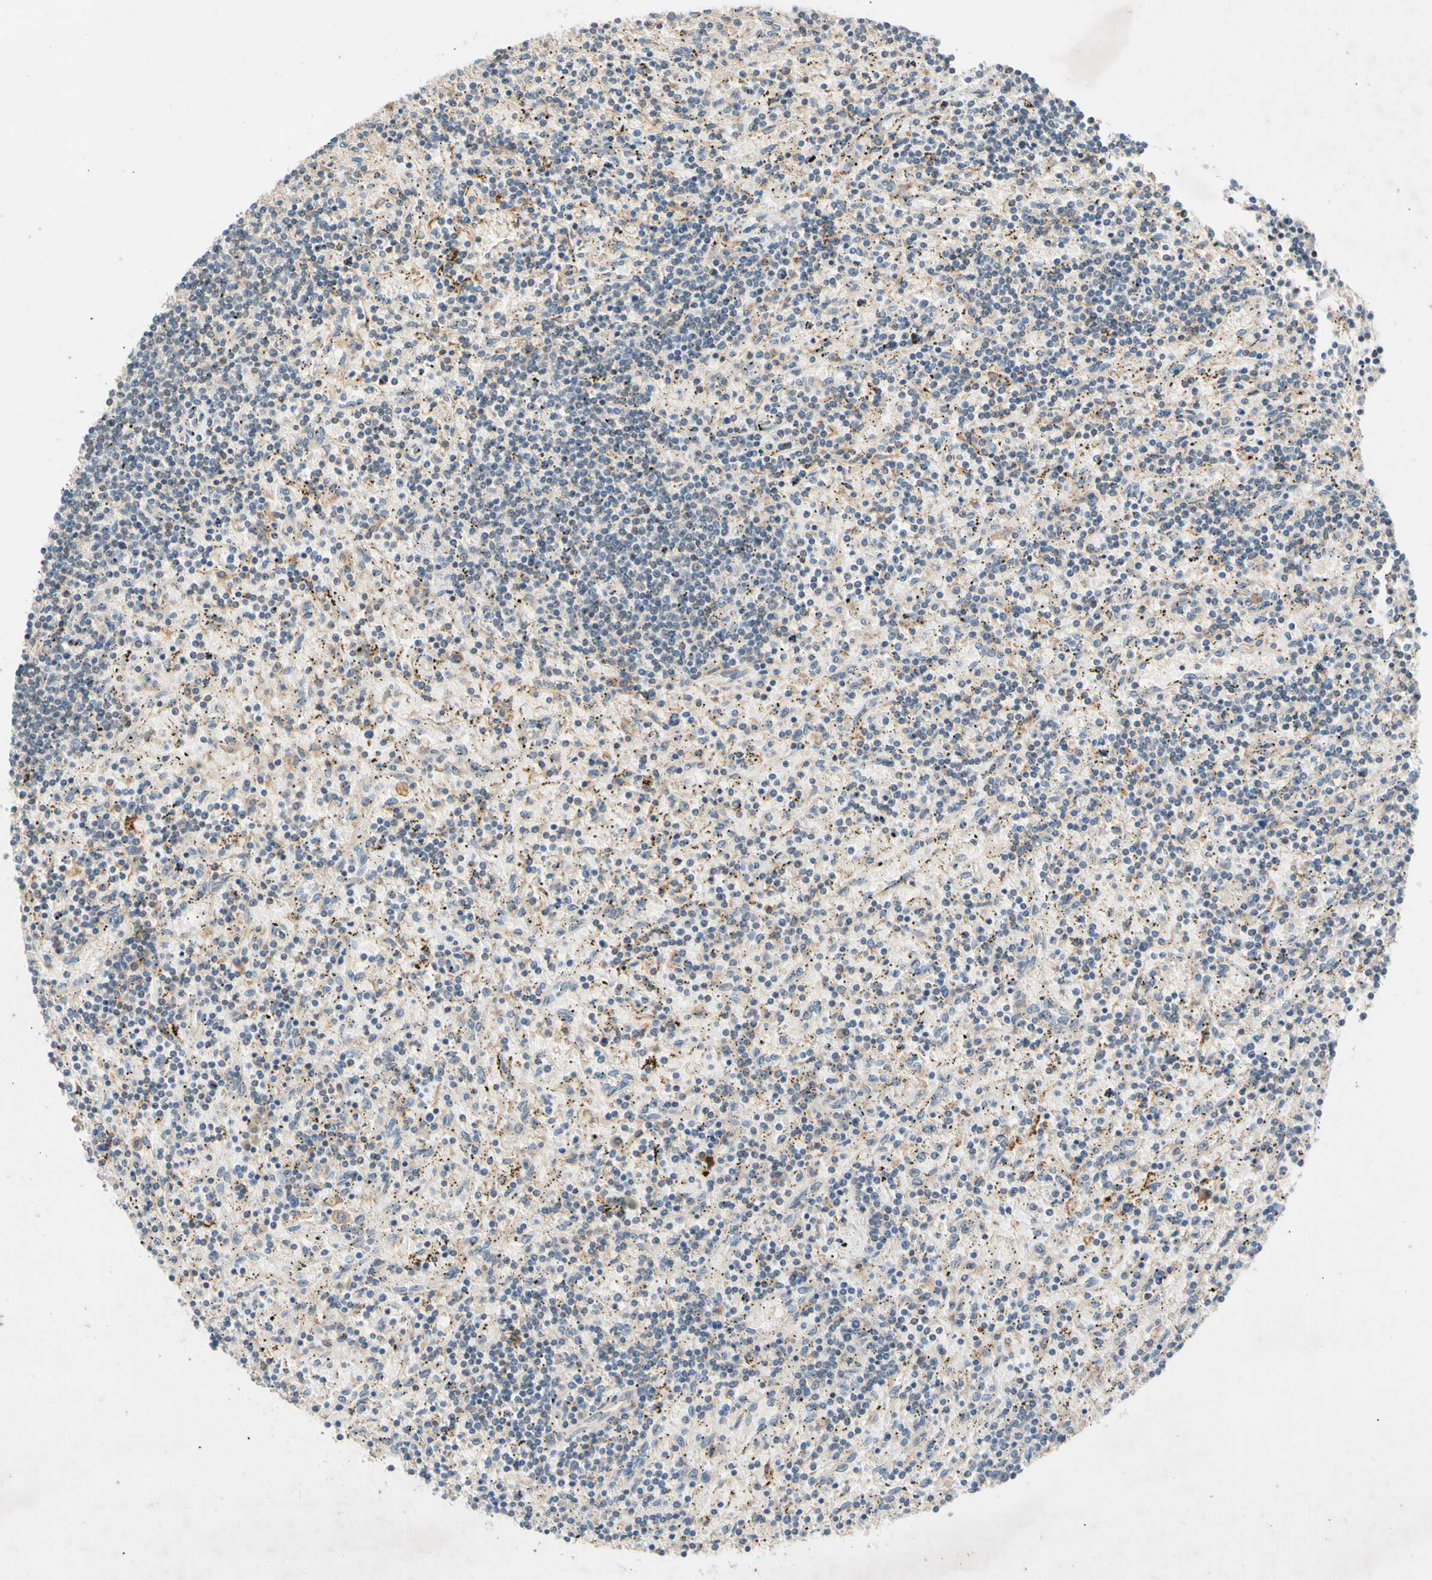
{"staining": {"intensity": "weak", "quantity": "<25%", "location": "cytoplasmic/membranous"}, "tissue": "lymphoma", "cell_type": "Tumor cells", "image_type": "cancer", "snomed": [{"axis": "morphology", "description": "Malignant lymphoma, non-Hodgkin's type, Low grade"}, {"axis": "topography", "description": "Spleen"}], "caption": "Histopathology image shows no protein staining in tumor cells of malignant lymphoma, non-Hodgkin's type (low-grade) tissue.", "gene": "CNST", "patient": {"sex": "male", "age": 76}}